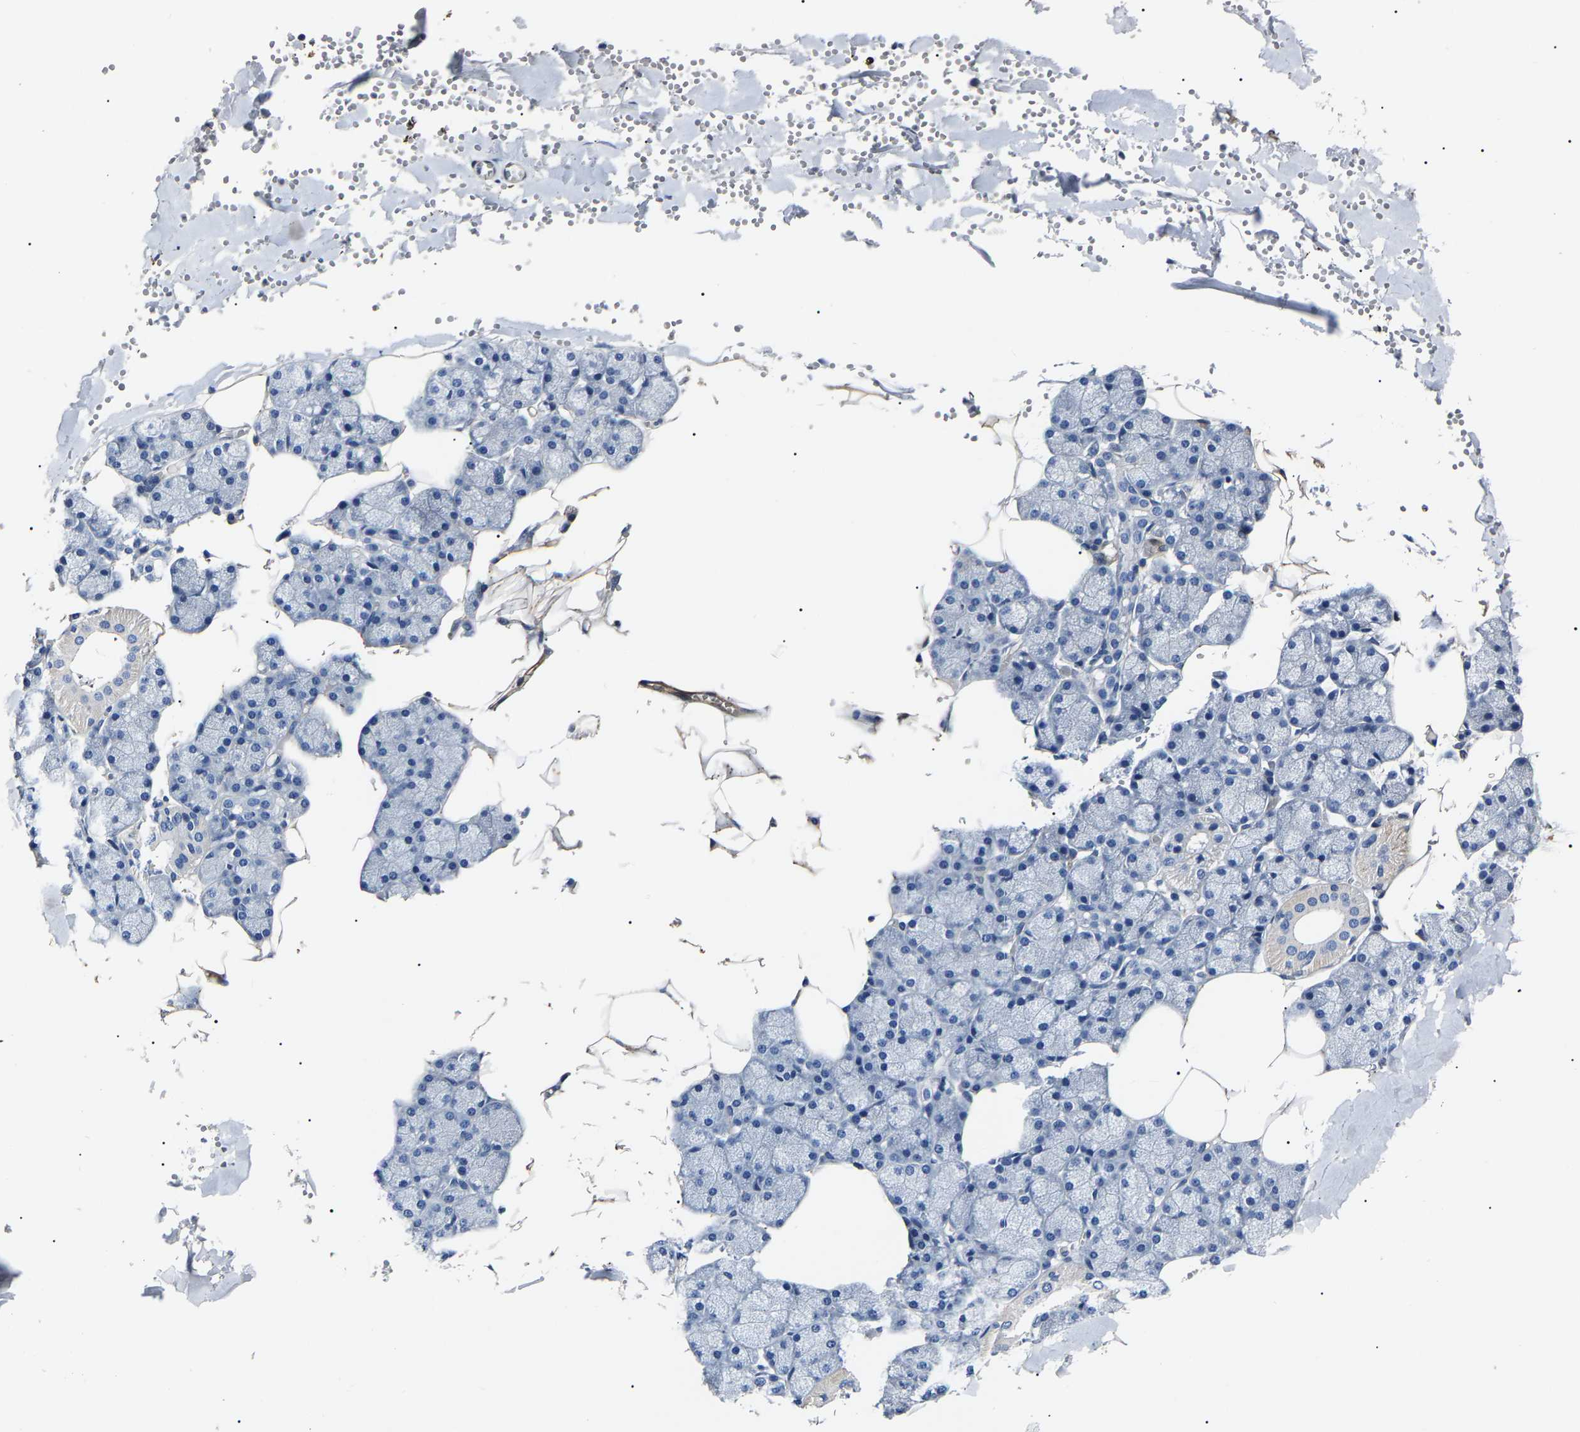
{"staining": {"intensity": "negative", "quantity": "none", "location": "none"}, "tissue": "salivary gland", "cell_type": "Glandular cells", "image_type": "normal", "snomed": [{"axis": "morphology", "description": "Normal tissue, NOS"}, {"axis": "topography", "description": "Salivary gland"}], "caption": "Salivary gland stained for a protein using immunohistochemistry (IHC) demonstrates no staining glandular cells.", "gene": "KLHL42", "patient": {"sex": "male", "age": 62}}